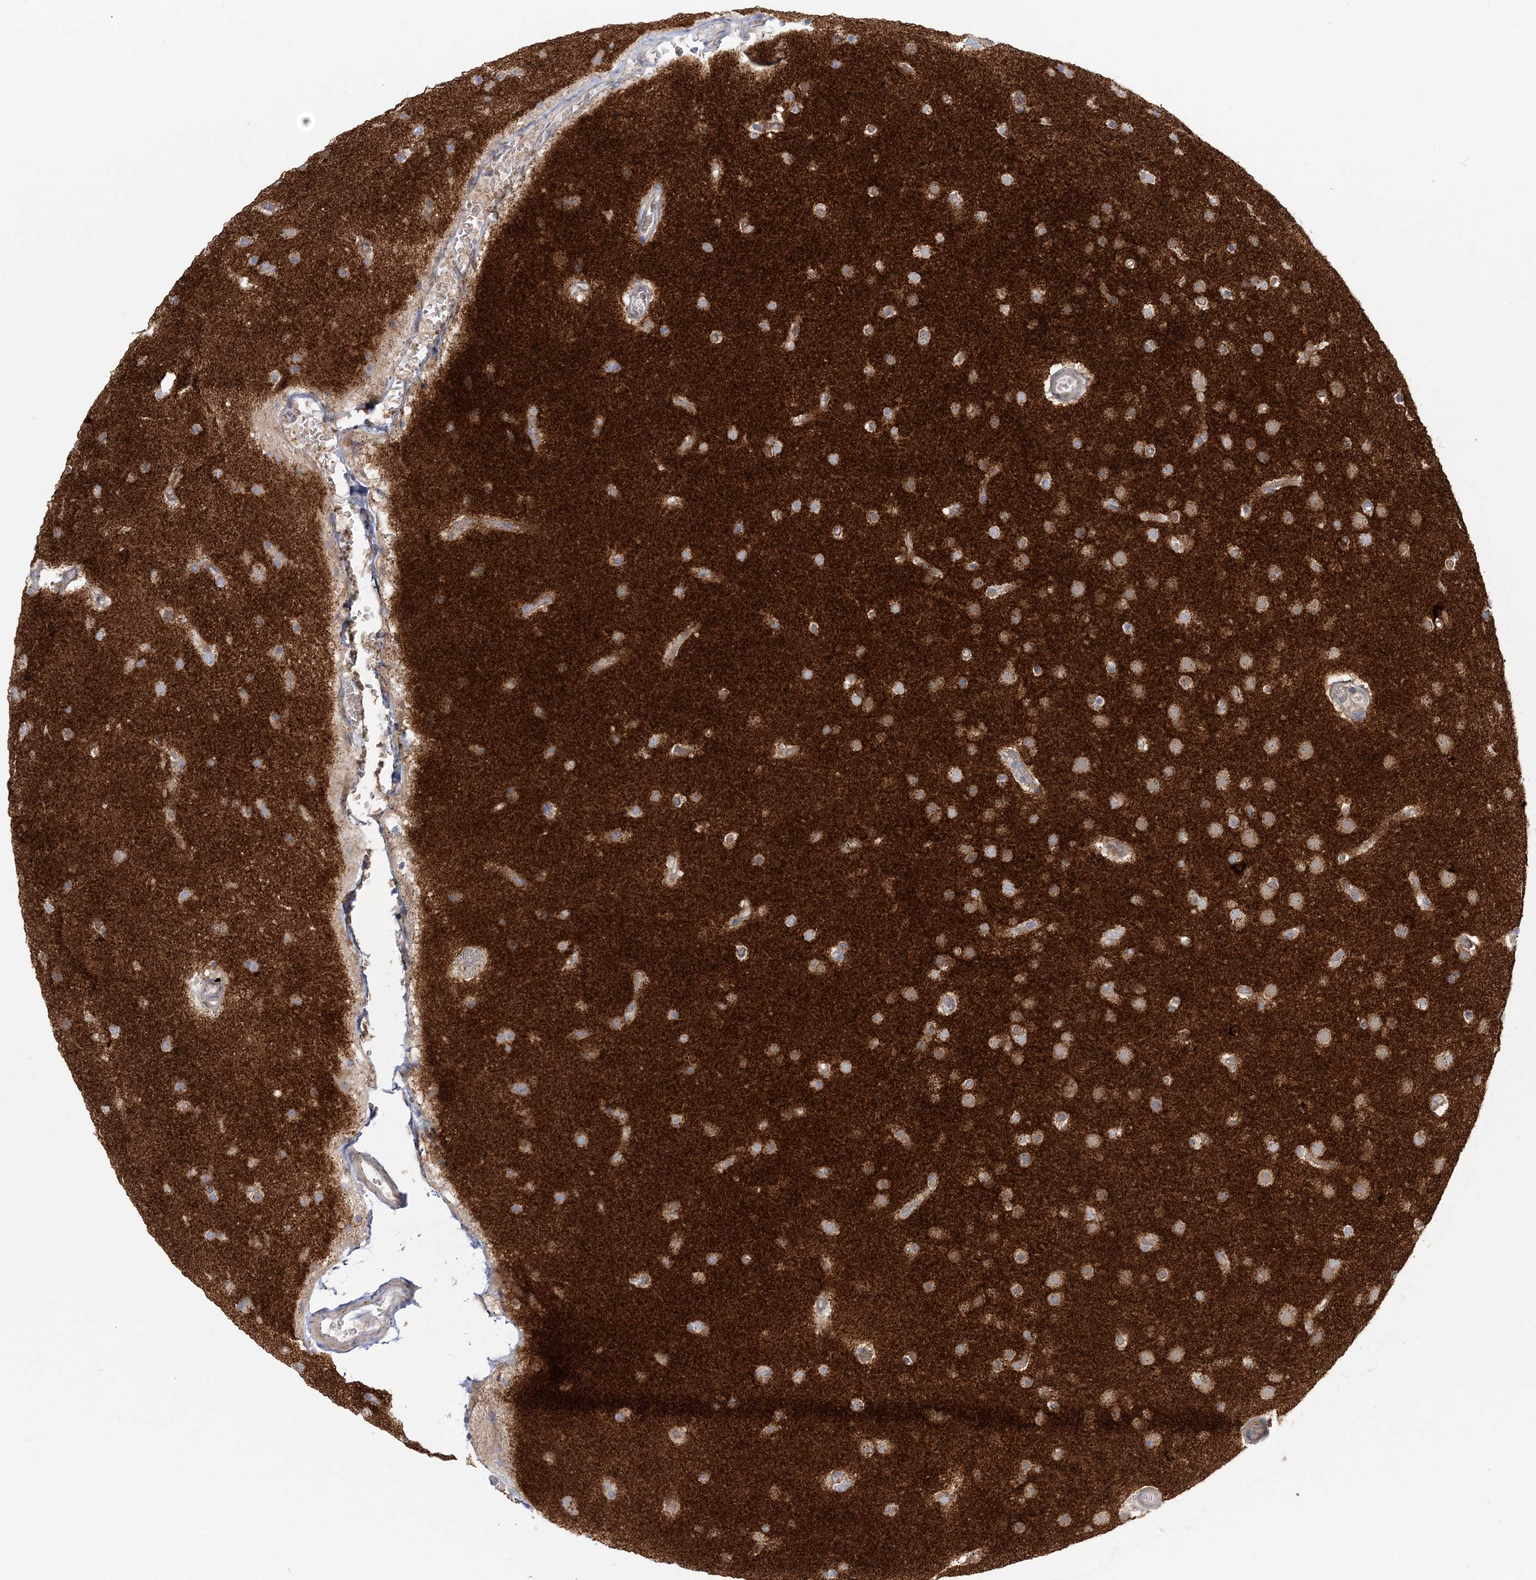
{"staining": {"intensity": "moderate", "quantity": "25%-75%", "location": "cytoplasmic/membranous"}, "tissue": "glioma", "cell_type": "Tumor cells", "image_type": "cancer", "snomed": [{"axis": "morphology", "description": "Glioma, malignant, High grade"}, {"axis": "topography", "description": "Cerebral cortex"}], "caption": "Protein expression analysis of human high-grade glioma (malignant) reveals moderate cytoplasmic/membranous staining in about 25%-75% of tumor cells. (IHC, brightfield microscopy, high magnification).", "gene": "TBC1D14", "patient": {"sex": "female", "age": 36}}